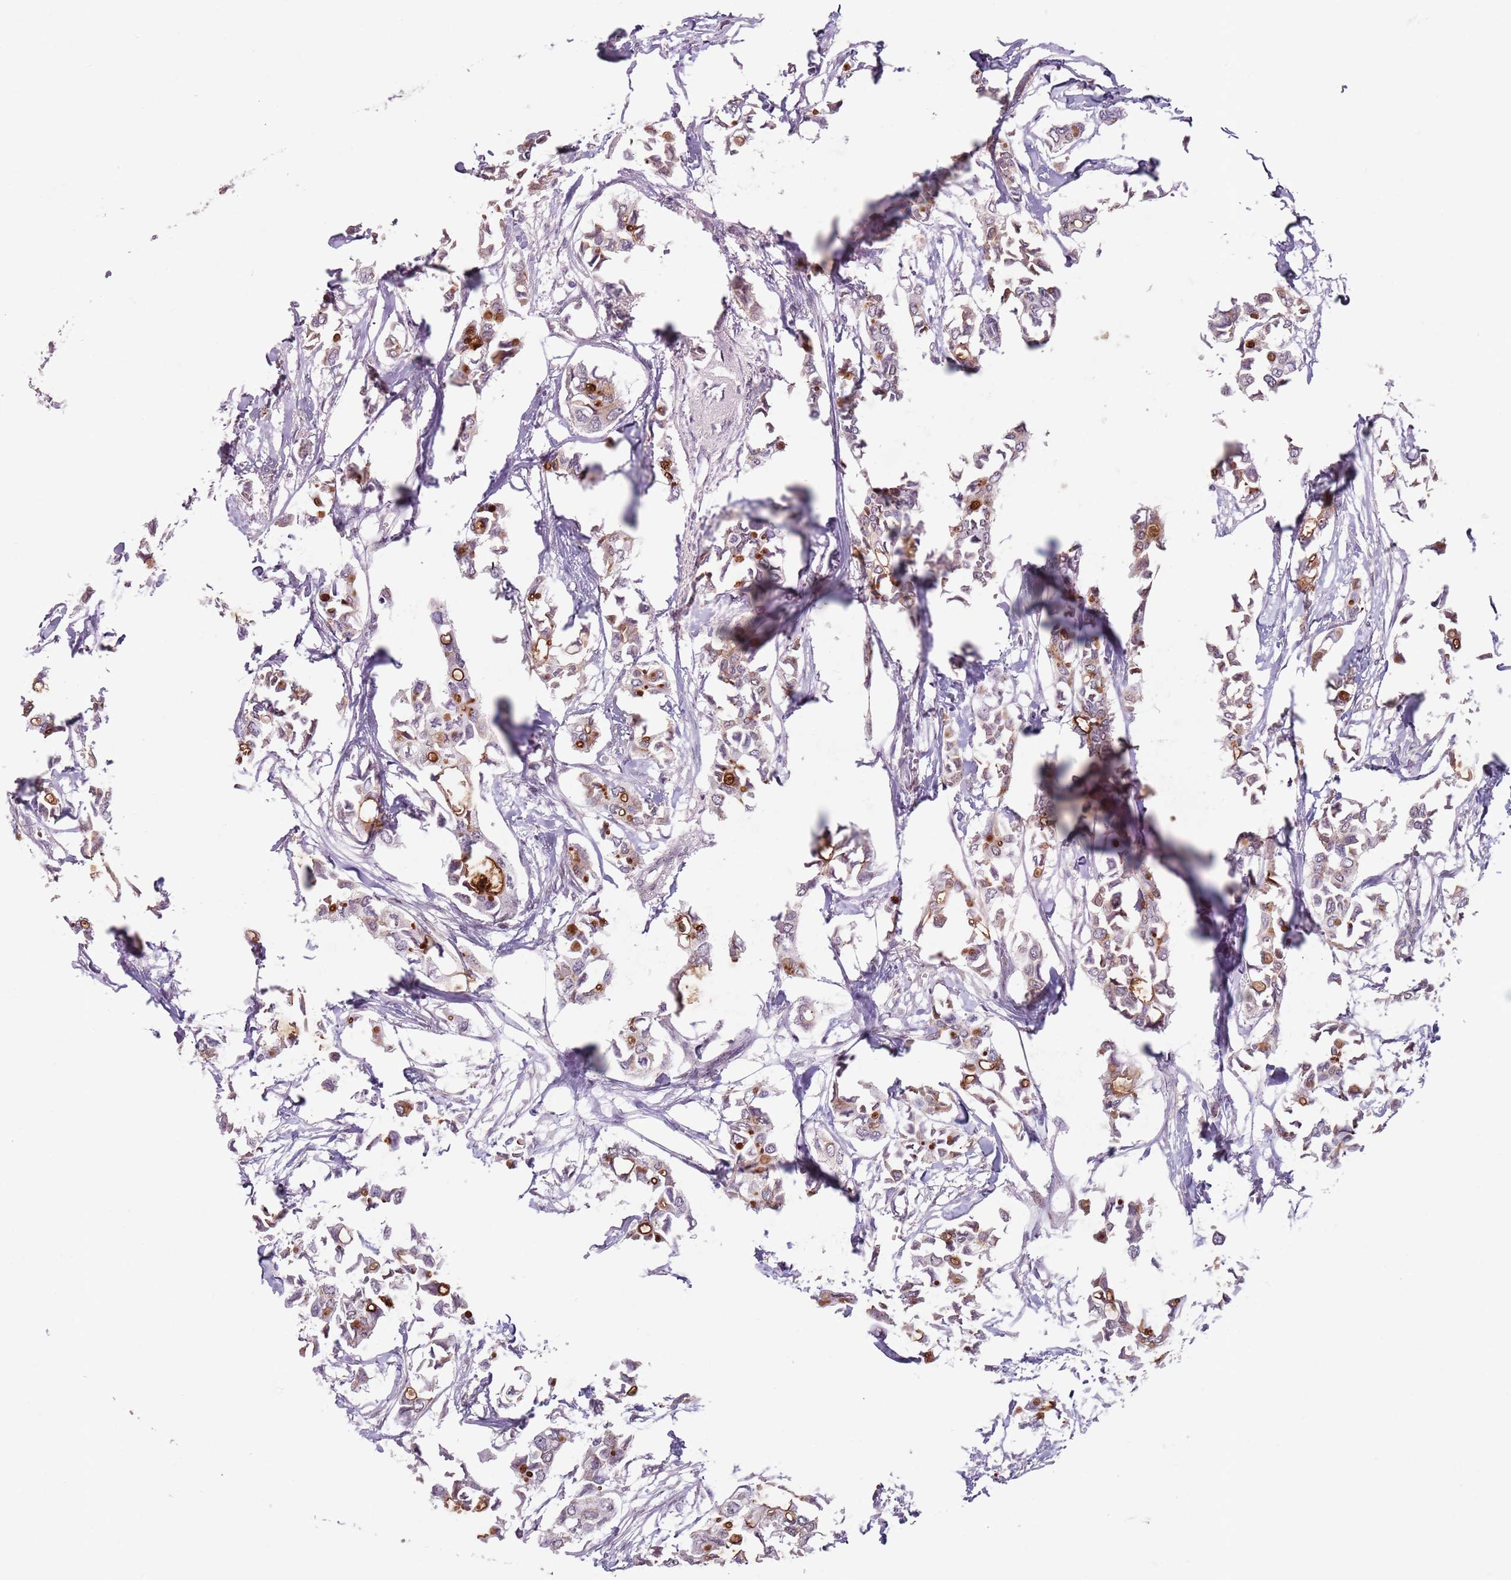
{"staining": {"intensity": "moderate", "quantity": "<25%", "location": "cytoplasmic/membranous"}, "tissue": "breast cancer", "cell_type": "Tumor cells", "image_type": "cancer", "snomed": [{"axis": "morphology", "description": "Duct carcinoma"}, {"axis": "topography", "description": "Breast"}], "caption": "The micrograph shows immunohistochemical staining of invasive ductal carcinoma (breast). There is moderate cytoplasmic/membranous positivity is present in about <25% of tumor cells.", "gene": "TMC4", "patient": {"sex": "female", "age": 41}}